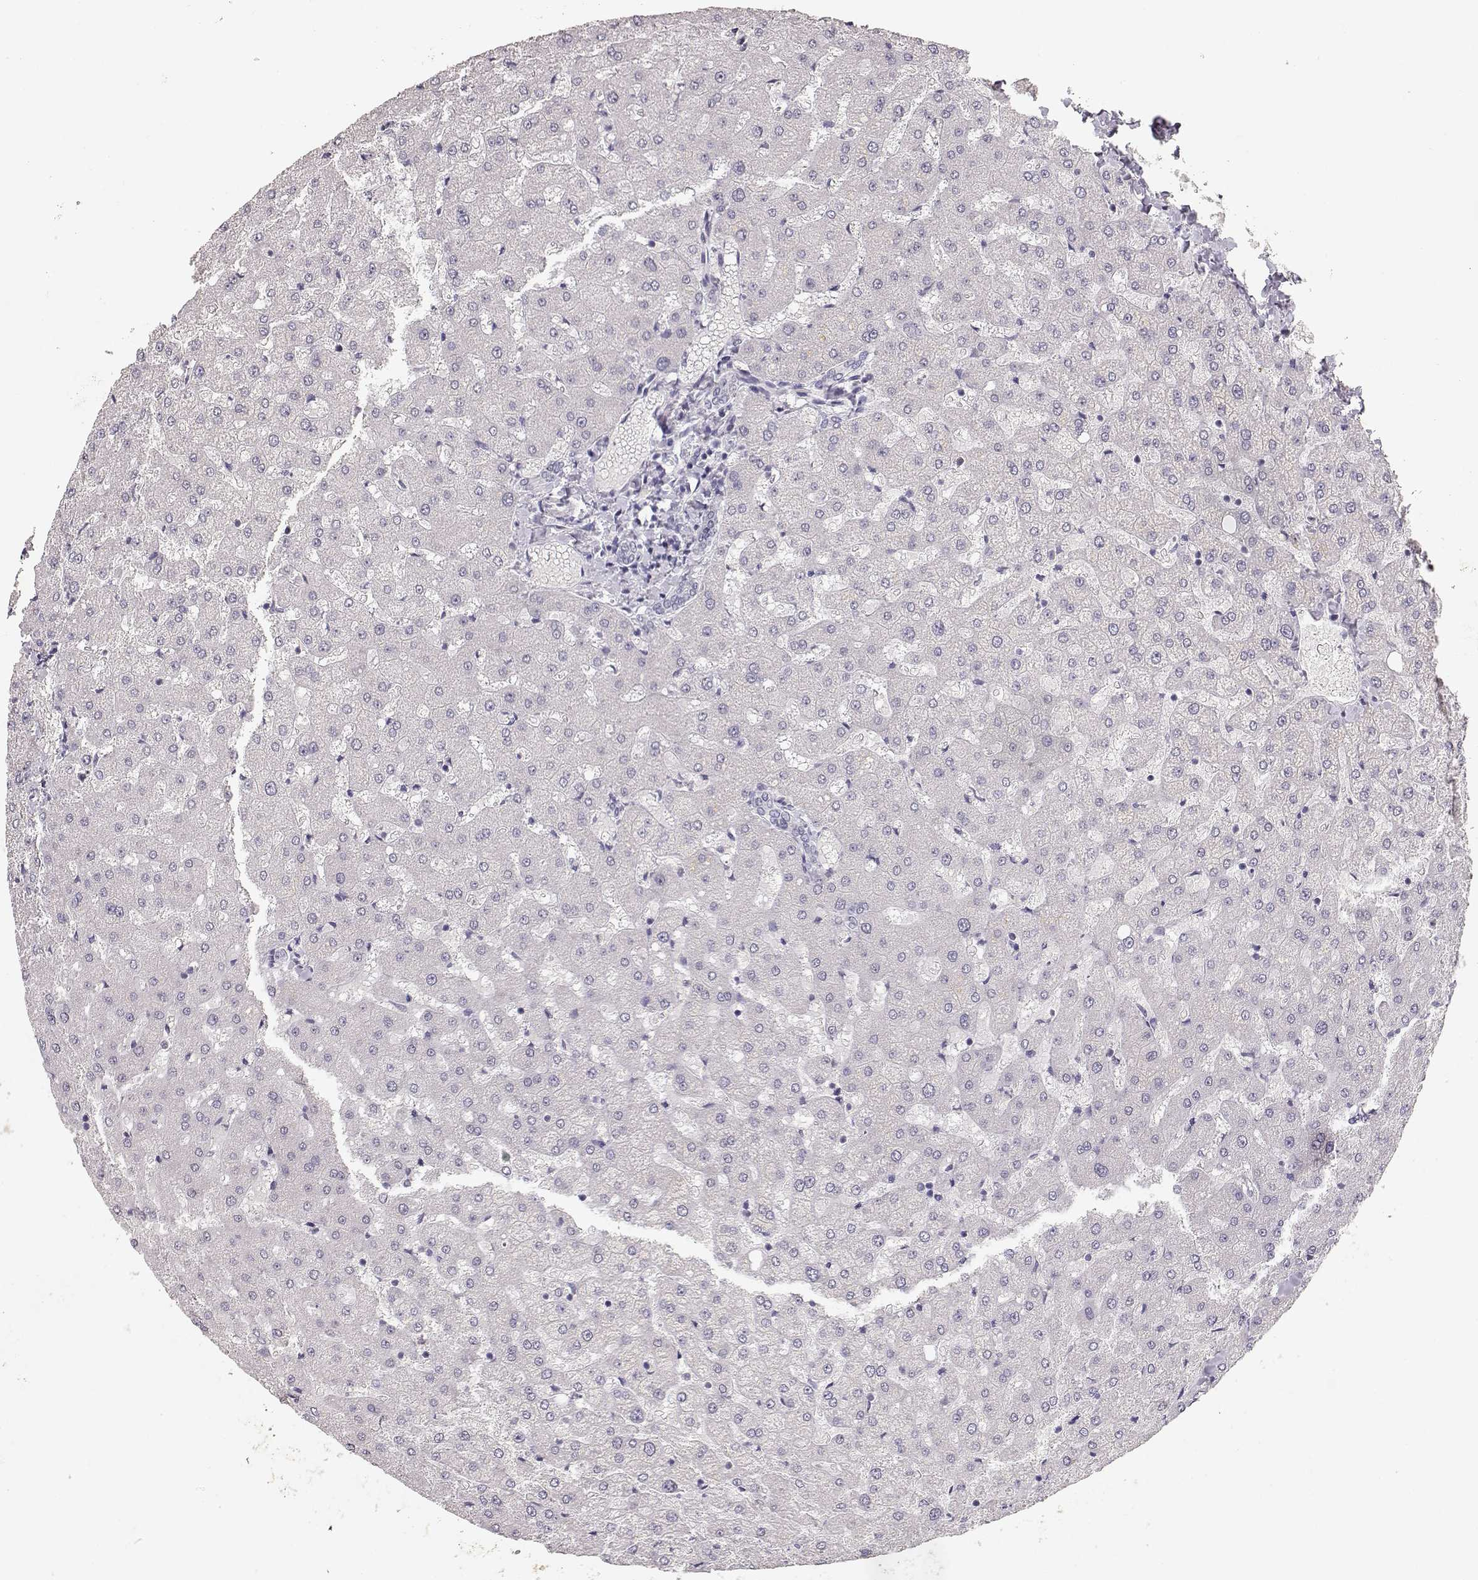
{"staining": {"intensity": "negative", "quantity": "none", "location": "none"}, "tissue": "liver", "cell_type": "Cholangiocytes", "image_type": "normal", "snomed": [{"axis": "morphology", "description": "Normal tissue, NOS"}, {"axis": "topography", "description": "Liver"}], "caption": "A histopathology image of liver stained for a protein shows no brown staining in cholangiocytes. Nuclei are stained in blue.", "gene": "TPH2", "patient": {"sex": "female", "age": 50}}